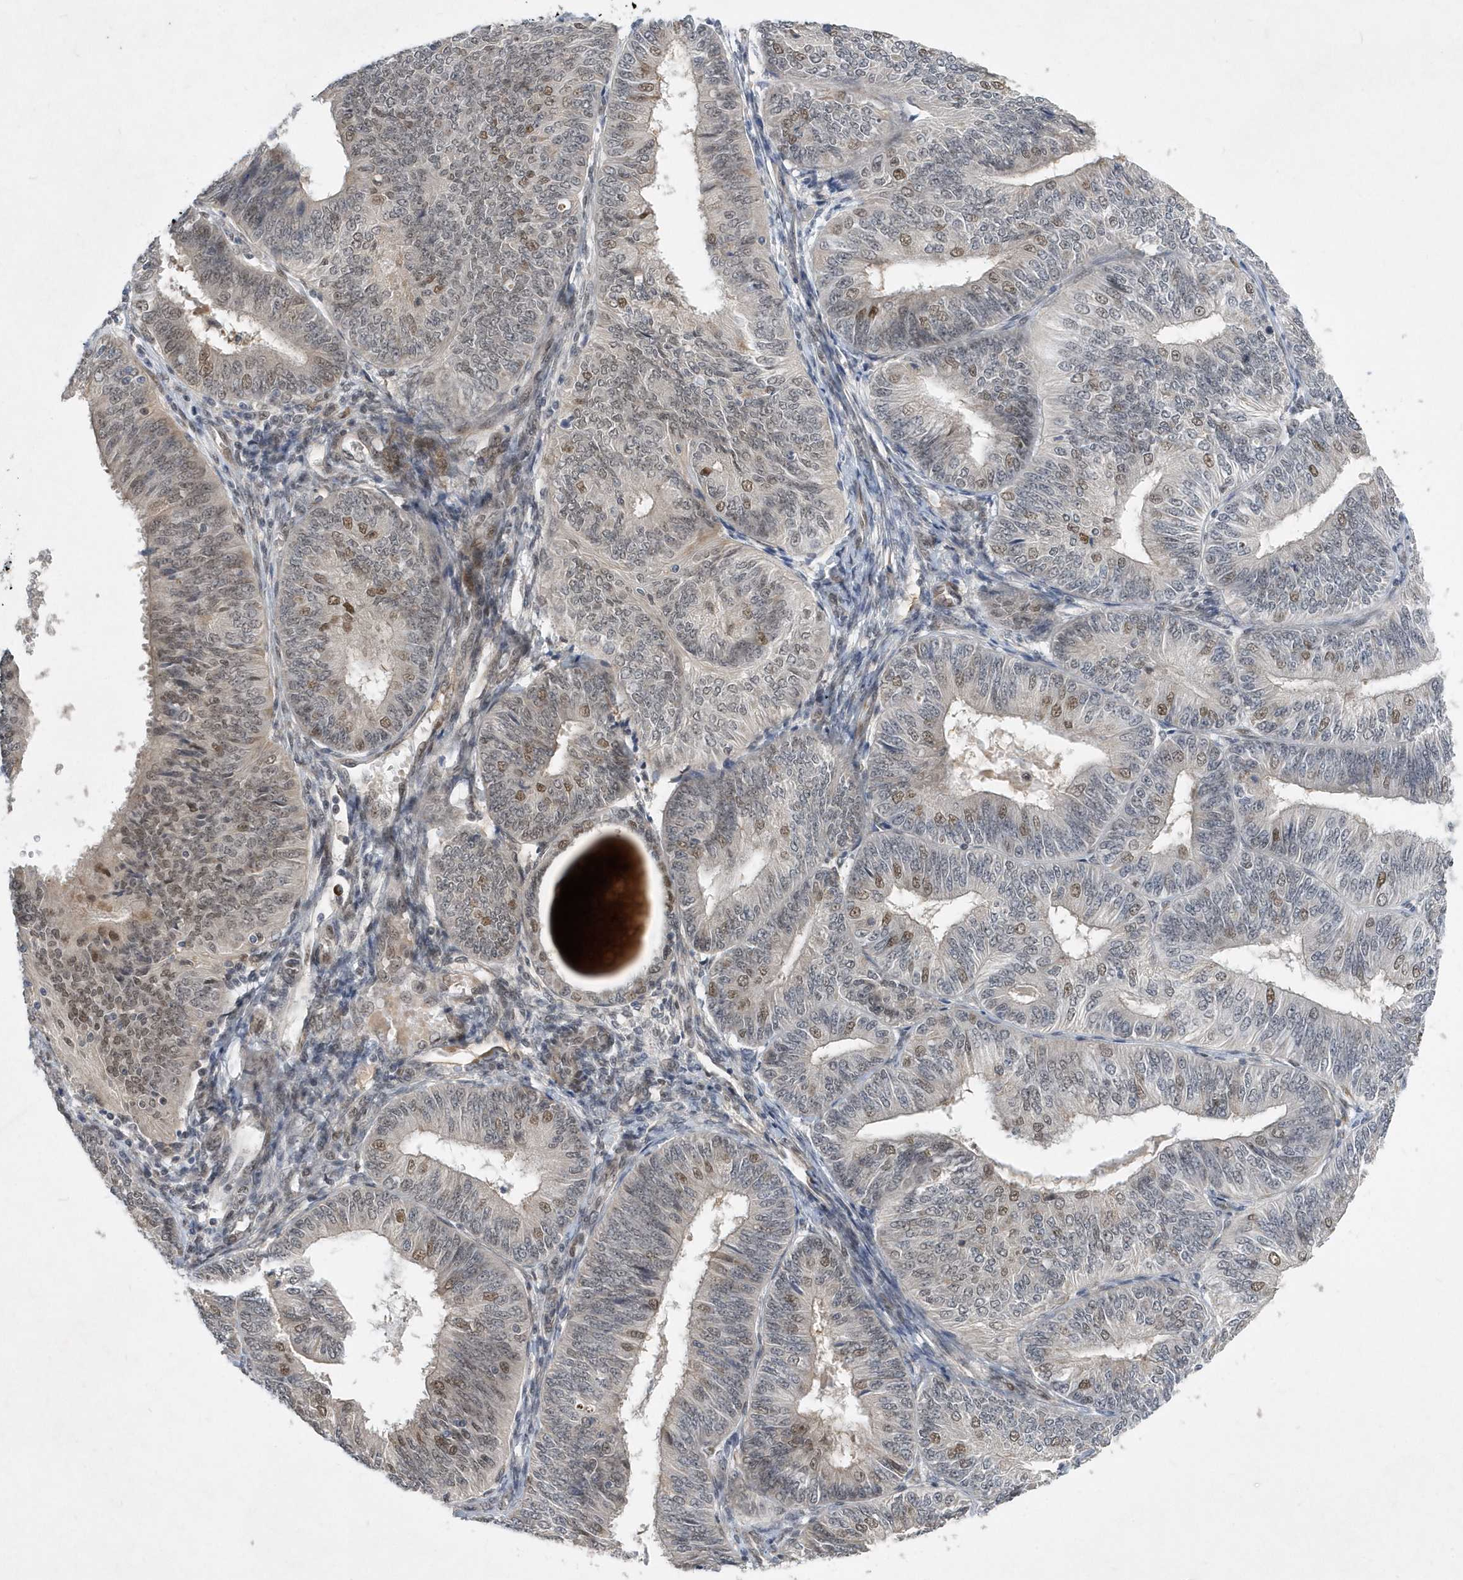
{"staining": {"intensity": "moderate", "quantity": "25%-75%", "location": "nuclear"}, "tissue": "endometrial cancer", "cell_type": "Tumor cells", "image_type": "cancer", "snomed": [{"axis": "morphology", "description": "Adenocarcinoma, NOS"}, {"axis": "topography", "description": "Endometrium"}], "caption": "Endometrial adenocarcinoma stained with DAB immunohistochemistry (IHC) reveals medium levels of moderate nuclear positivity in about 25%-75% of tumor cells. The staining is performed using DAB (3,3'-diaminobenzidine) brown chromogen to label protein expression. The nuclei are counter-stained blue using hematoxylin.", "gene": "FAM217A", "patient": {"sex": "female", "age": 58}}